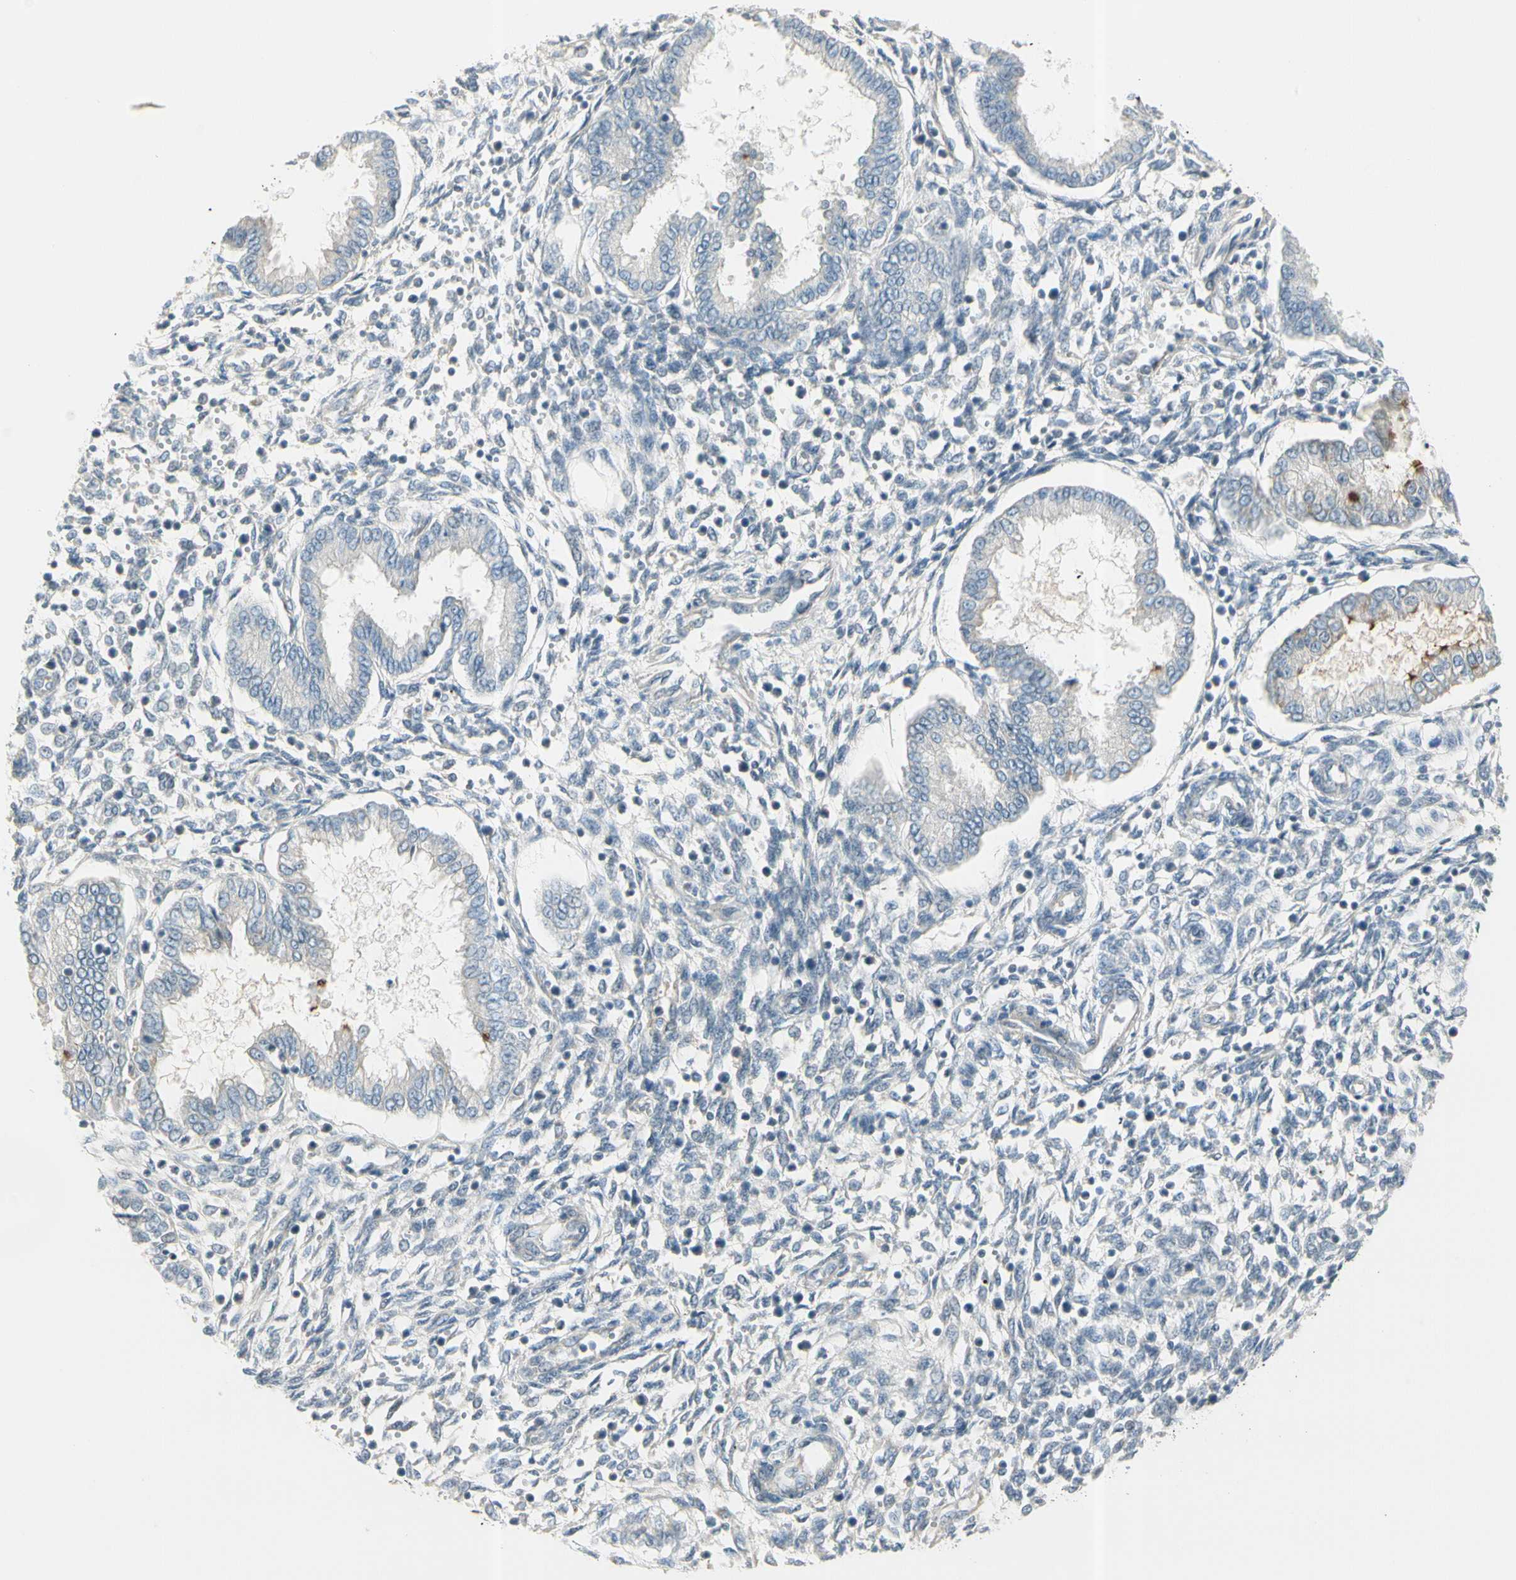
{"staining": {"intensity": "negative", "quantity": "none", "location": "none"}, "tissue": "endometrium", "cell_type": "Cells in endometrial stroma", "image_type": "normal", "snomed": [{"axis": "morphology", "description": "Normal tissue, NOS"}, {"axis": "topography", "description": "Endometrium"}], "caption": "The image reveals no staining of cells in endometrial stroma in normal endometrium. (Immunohistochemistry, brightfield microscopy, high magnification).", "gene": "CYP2E1", "patient": {"sex": "female", "age": 33}}